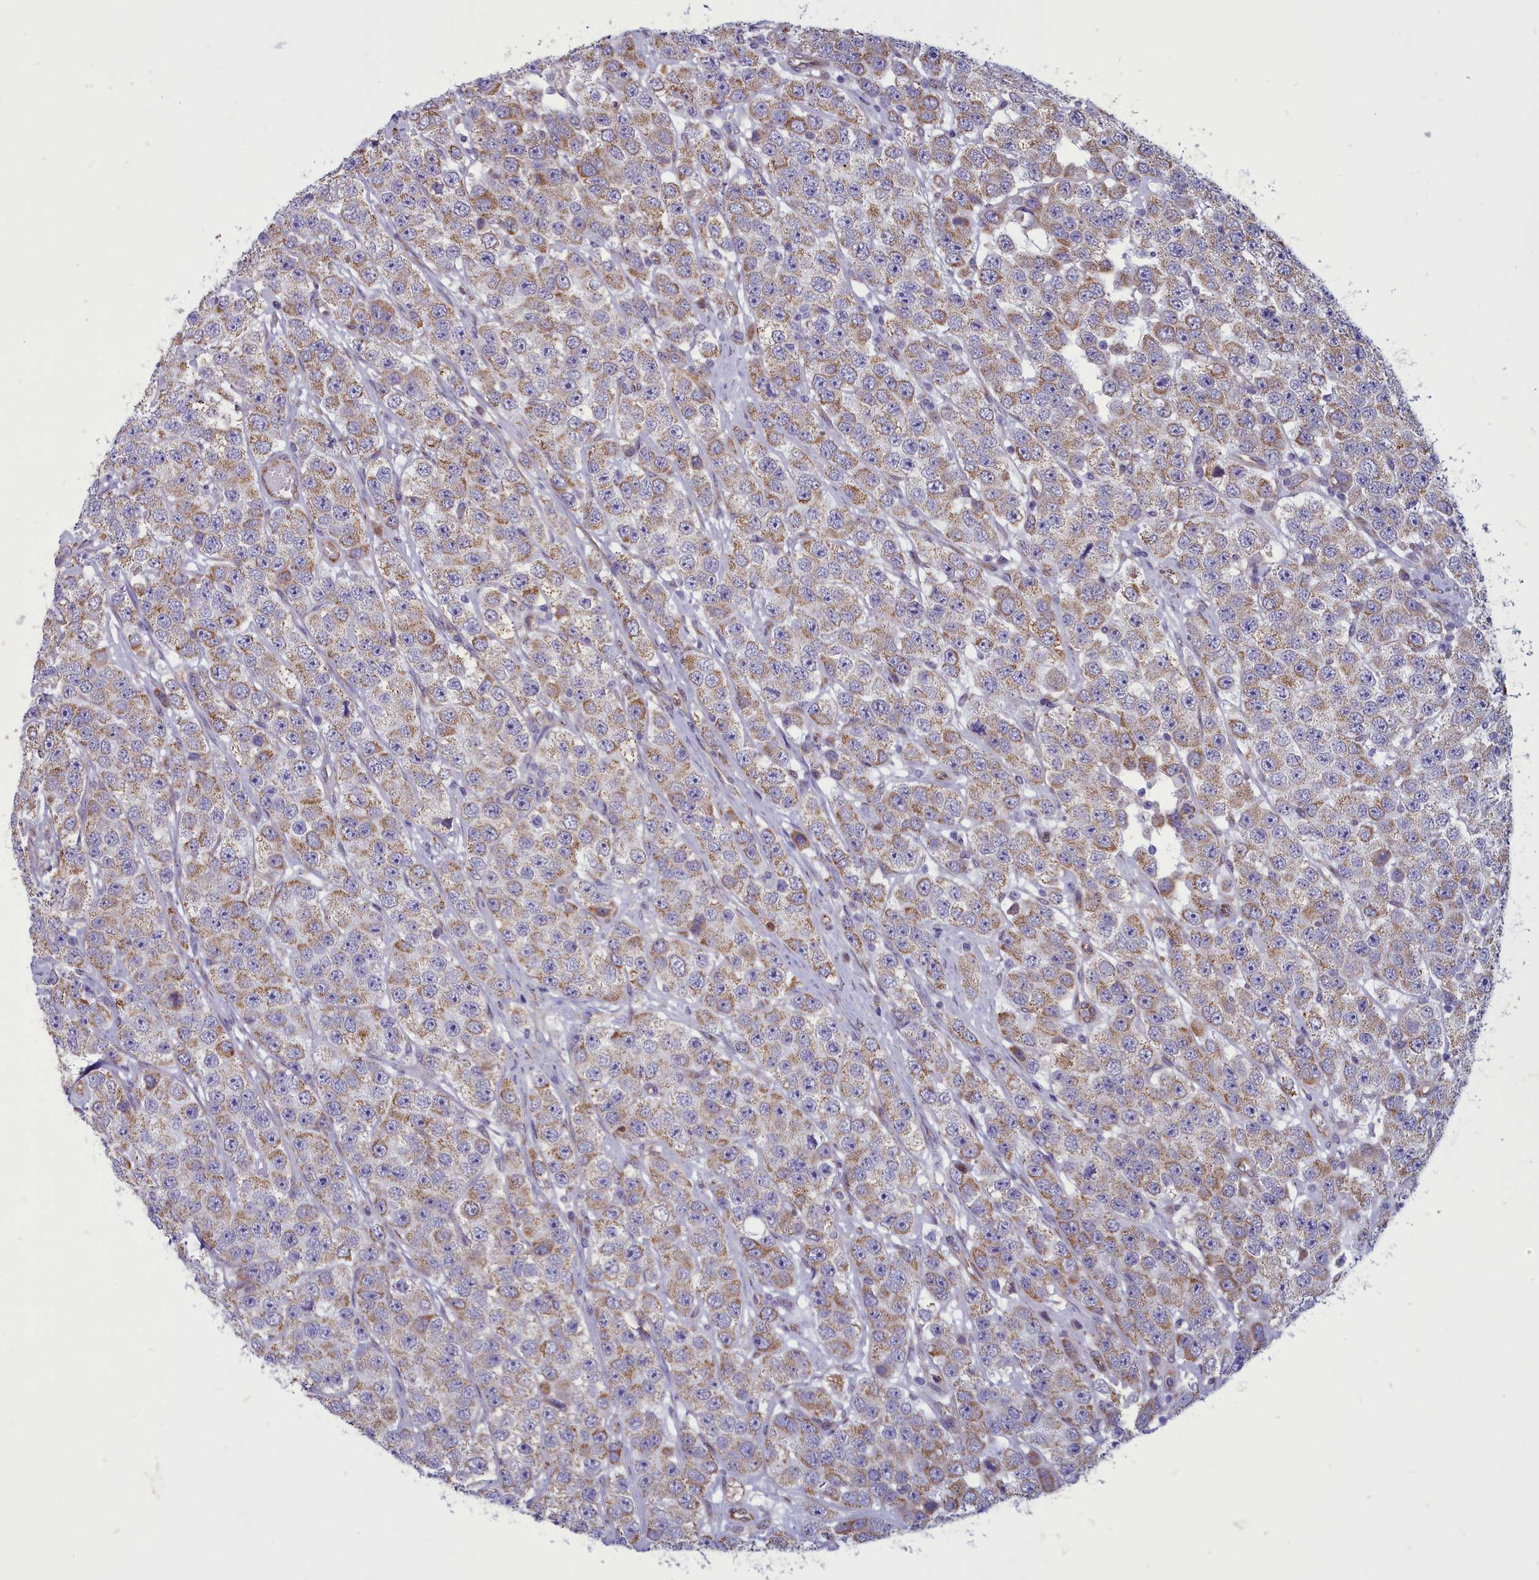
{"staining": {"intensity": "weak", "quantity": ">75%", "location": "cytoplasmic/membranous"}, "tissue": "testis cancer", "cell_type": "Tumor cells", "image_type": "cancer", "snomed": [{"axis": "morphology", "description": "Seminoma, NOS"}, {"axis": "topography", "description": "Testis"}], "caption": "The histopathology image reveals a brown stain indicating the presence of a protein in the cytoplasmic/membranous of tumor cells in testis cancer. Immunohistochemistry stains the protein in brown and the nuclei are stained blue.", "gene": "CENATAC", "patient": {"sex": "male", "age": 28}}